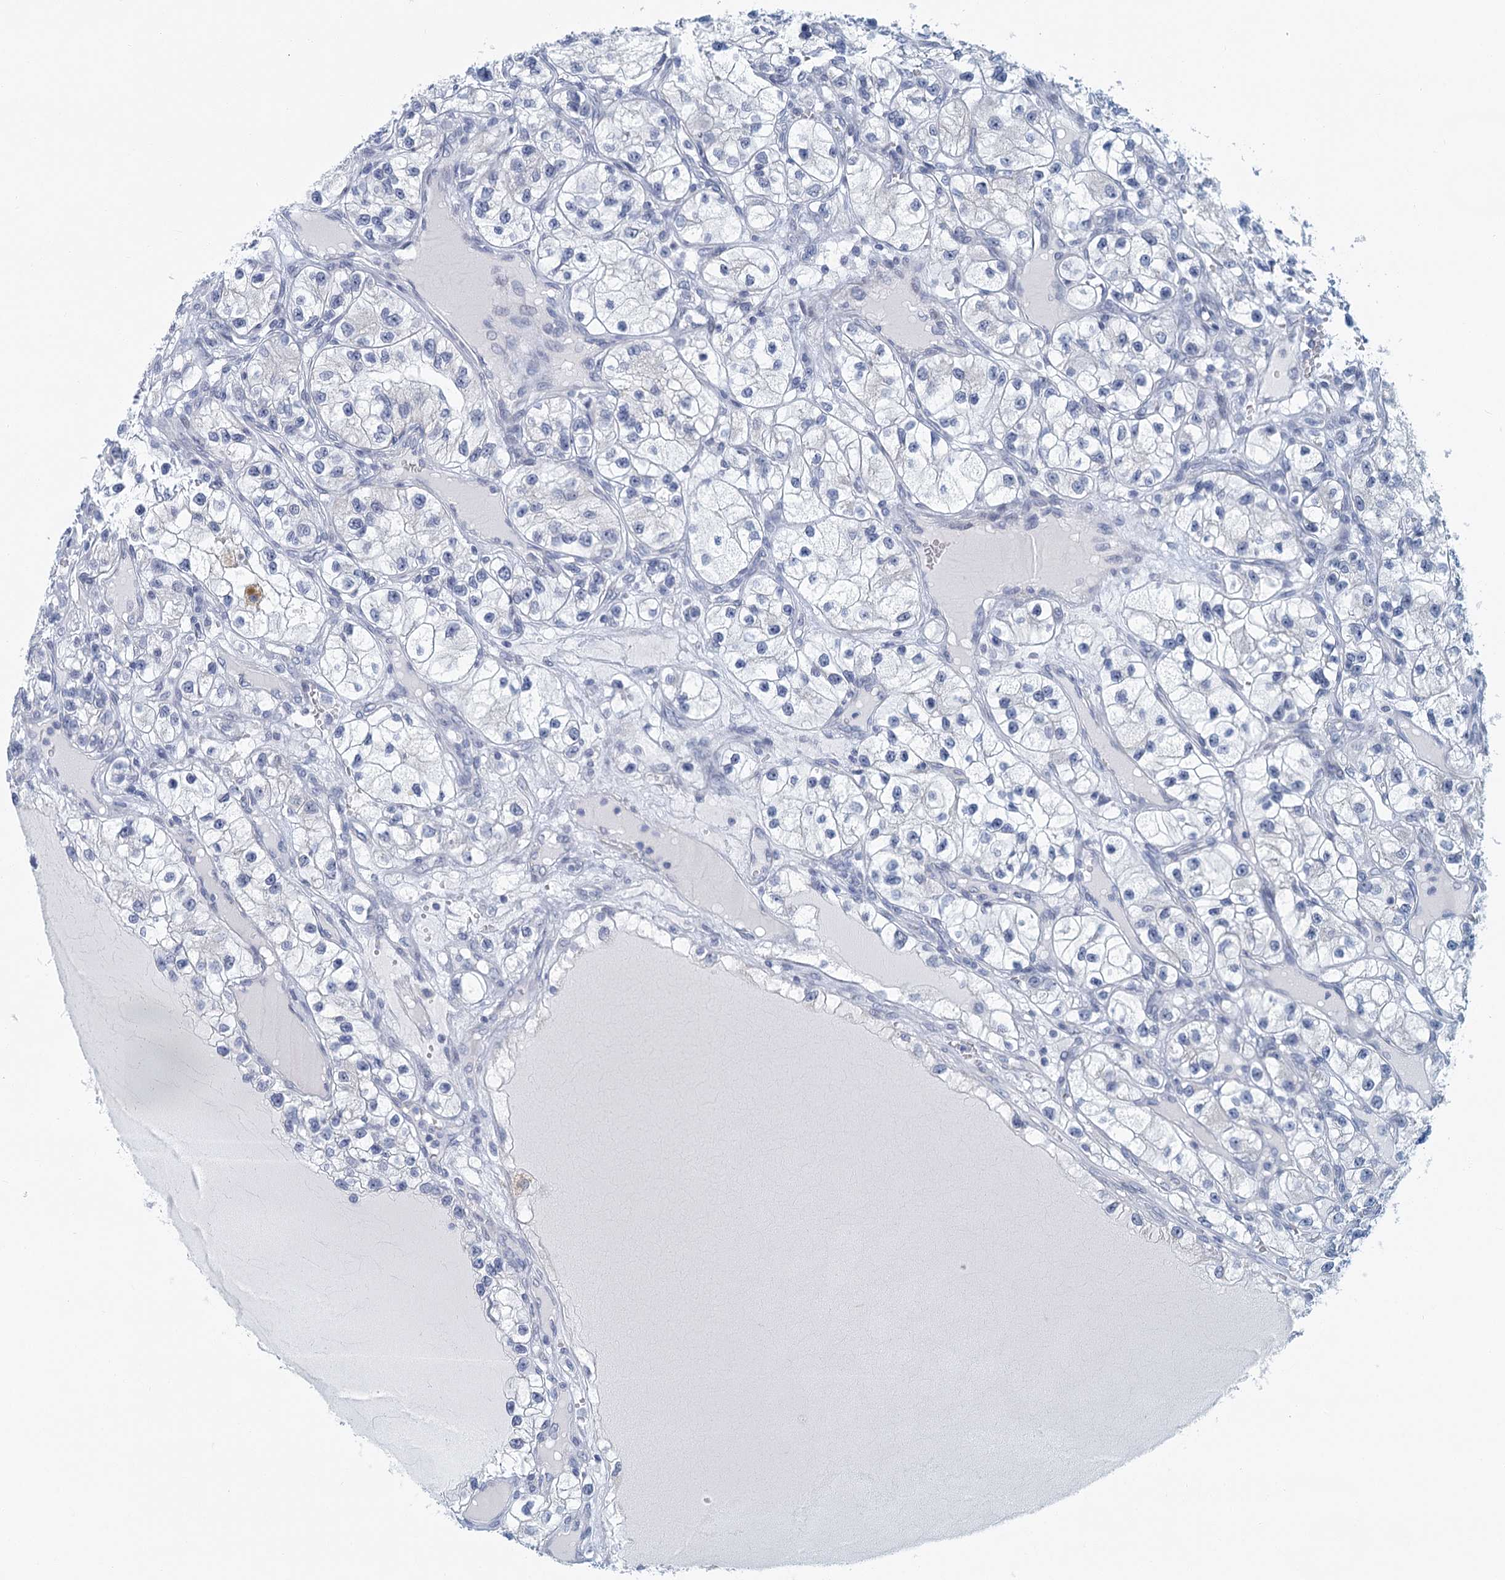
{"staining": {"intensity": "negative", "quantity": "none", "location": "none"}, "tissue": "renal cancer", "cell_type": "Tumor cells", "image_type": "cancer", "snomed": [{"axis": "morphology", "description": "Adenocarcinoma, NOS"}, {"axis": "topography", "description": "Kidney"}], "caption": "DAB immunohistochemical staining of adenocarcinoma (renal) reveals no significant expression in tumor cells.", "gene": "ZNF527", "patient": {"sex": "female", "age": 57}}